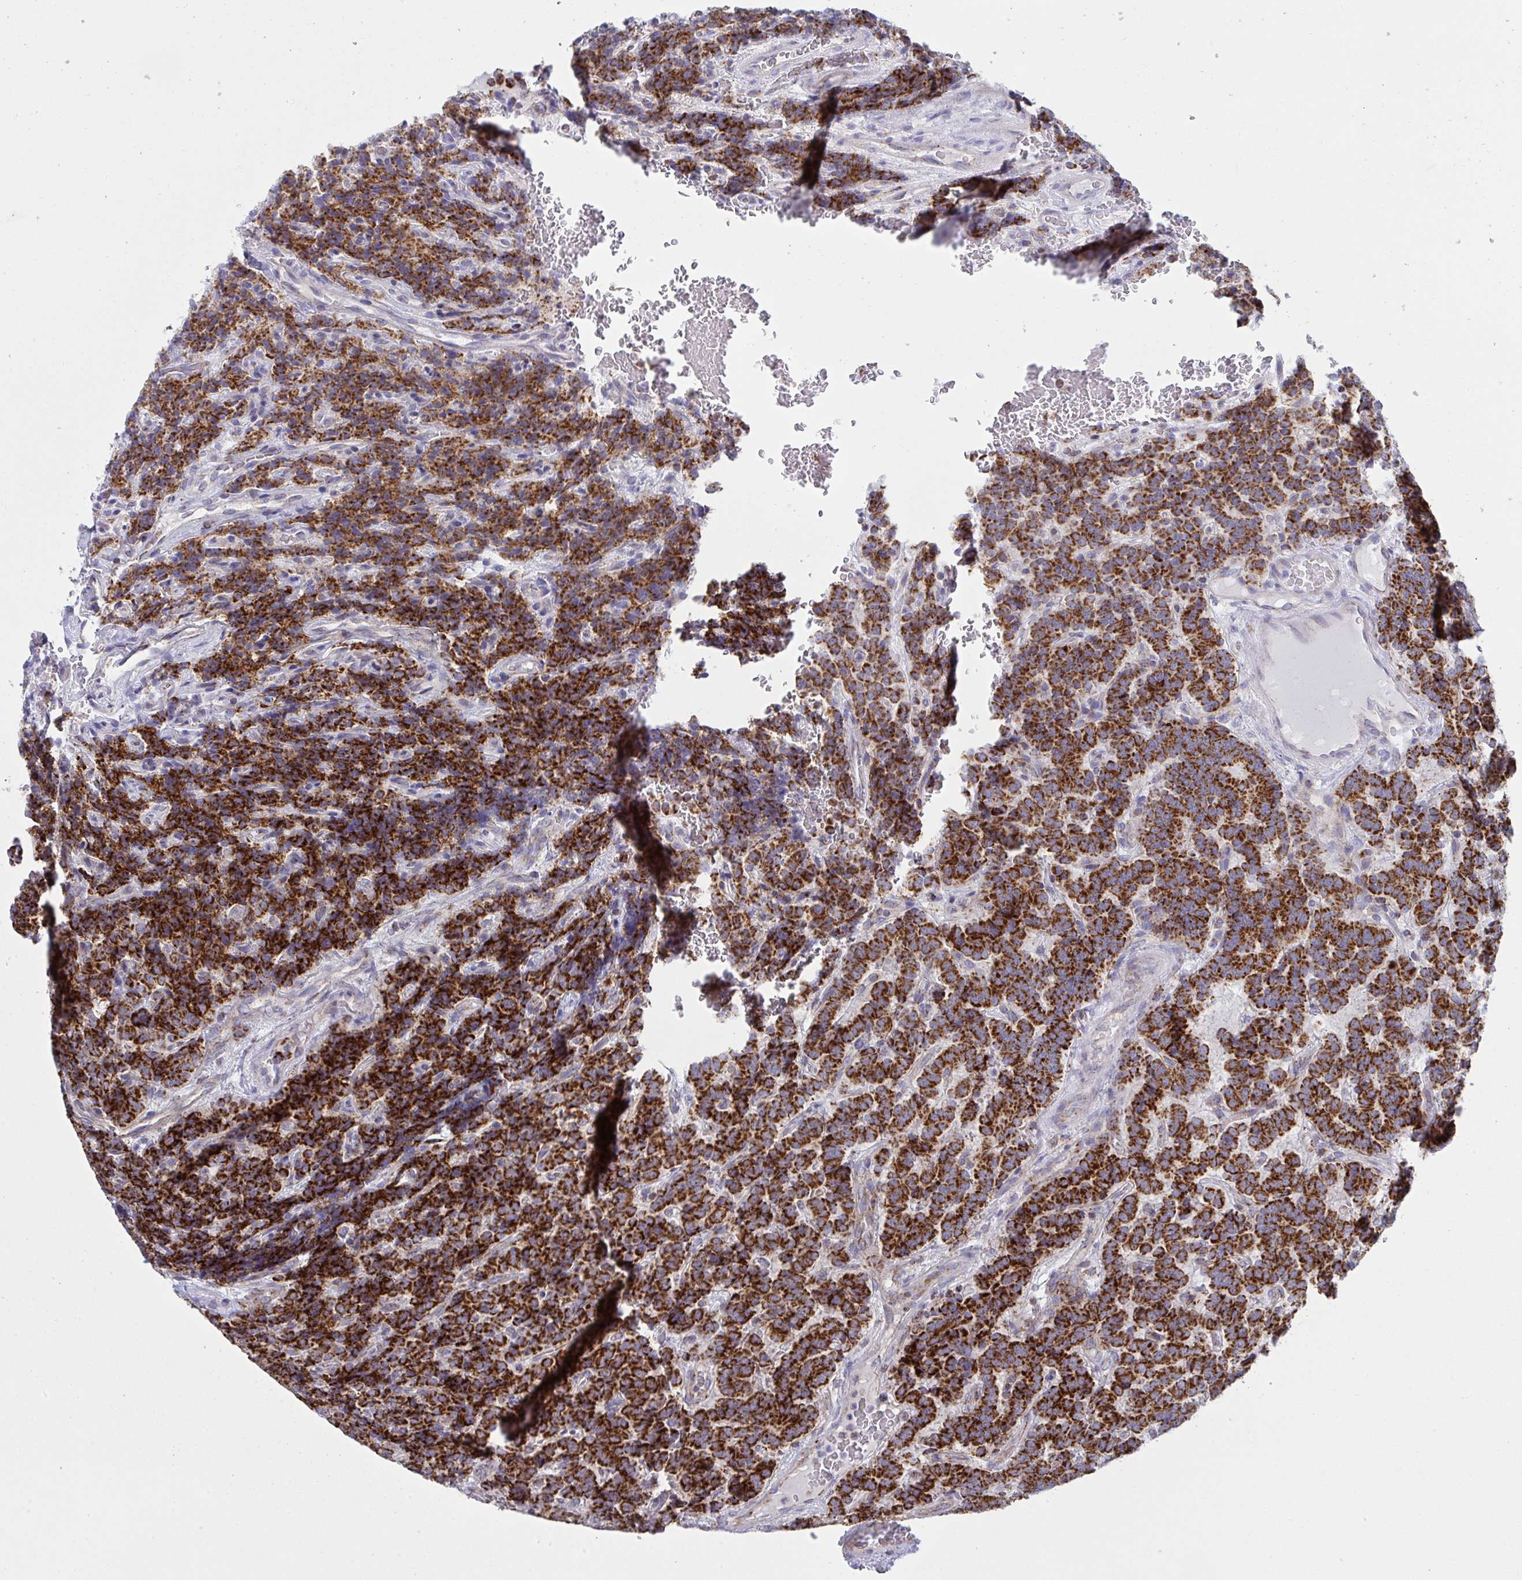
{"staining": {"intensity": "strong", "quantity": ">75%", "location": "cytoplasmic/membranous"}, "tissue": "carcinoid", "cell_type": "Tumor cells", "image_type": "cancer", "snomed": [{"axis": "morphology", "description": "Carcinoid, malignant, NOS"}, {"axis": "topography", "description": "Pancreas"}], "caption": "High-power microscopy captured an immunohistochemistry histopathology image of carcinoid, revealing strong cytoplasmic/membranous staining in approximately >75% of tumor cells.", "gene": "MICOS10", "patient": {"sex": "male", "age": 36}}